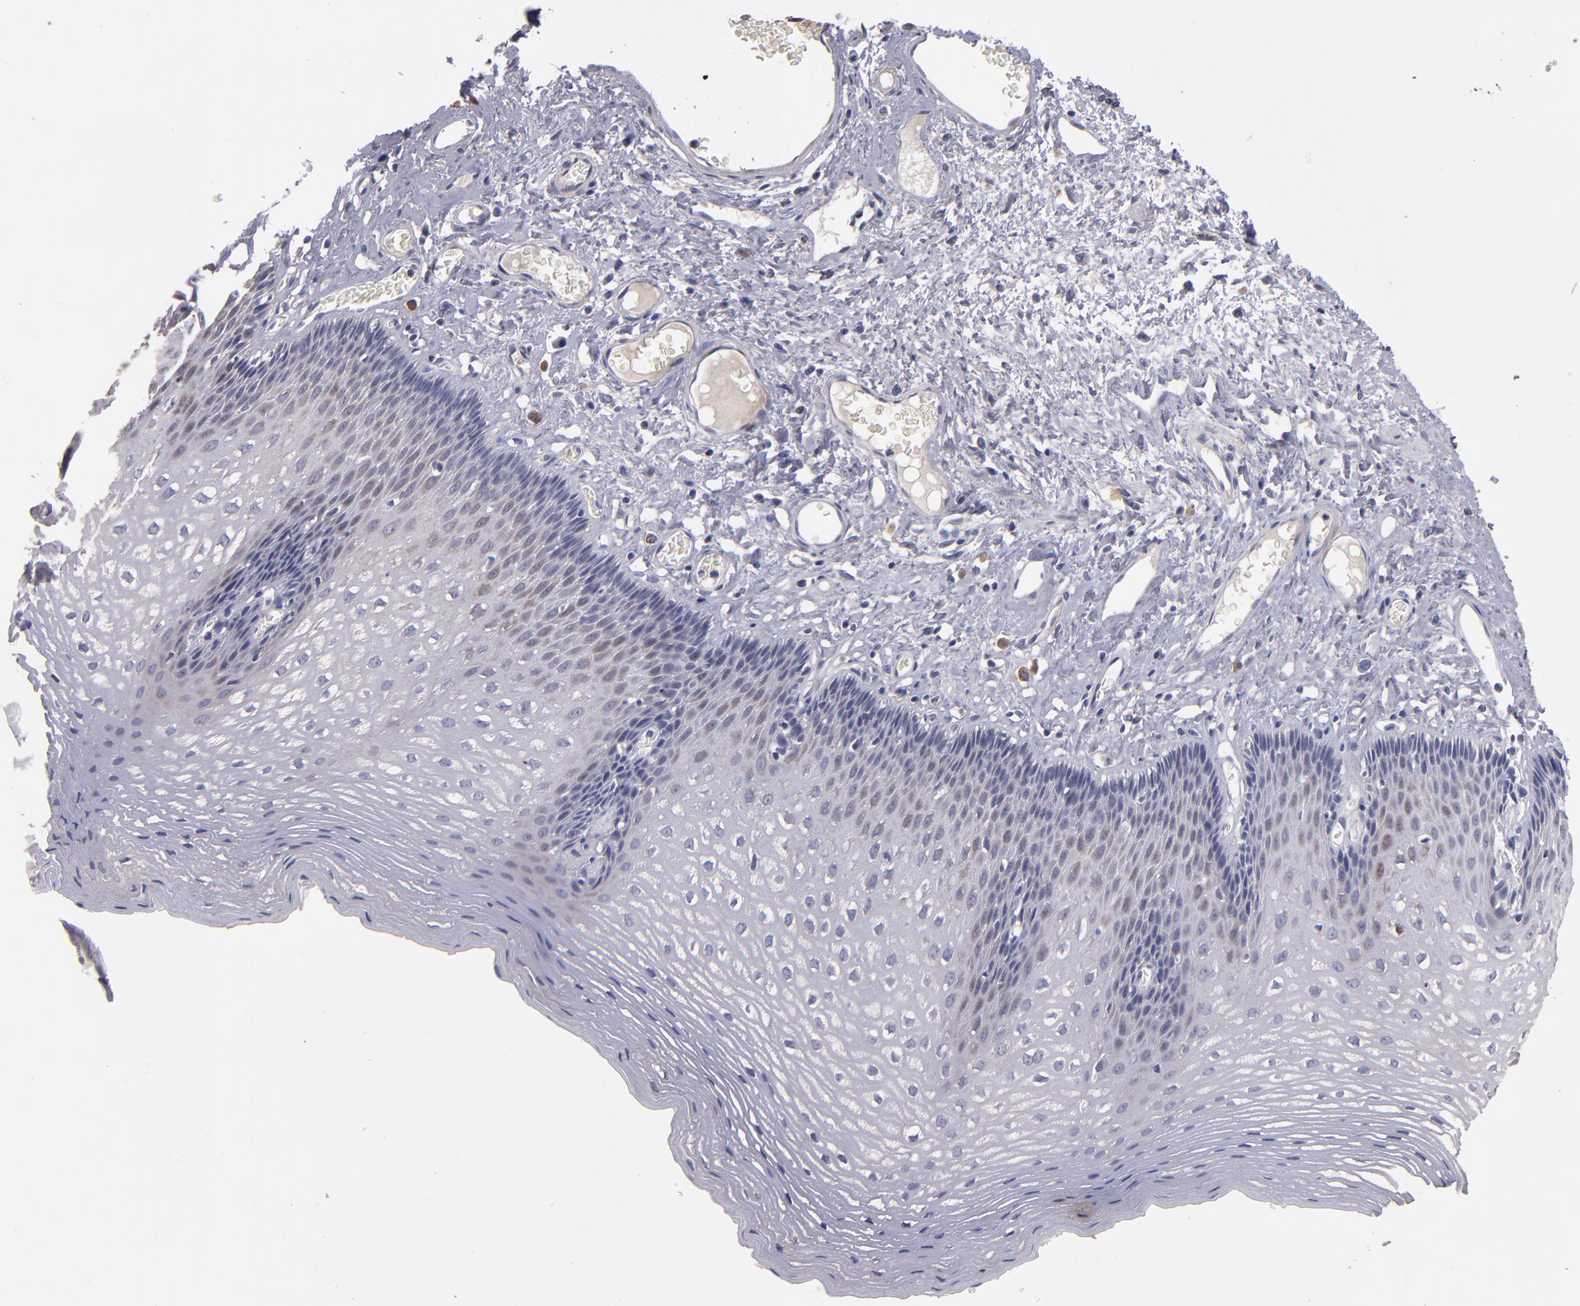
{"staining": {"intensity": "weak", "quantity": "<25%", "location": "cytoplasmic/membranous"}, "tissue": "esophagus", "cell_type": "Squamous epithelial cells", "image_type": "normal", "snomed": [{"axis": "morphology", "description": "Normal tissue, NOS"}, {"axis": "topography", "description": "Esophagus"}], "caption": "Esophagus was stained to show a protein in brown. There is no significant staining in squamous epithelial cells. The staining was performed using DAB to visualize the protein expression in brown, while the nuclei were stained in blue with hematoxylin (Magnification: 20x).", "gene": "MAGEE1", "patient": {"sex": "female", "age": 70}}